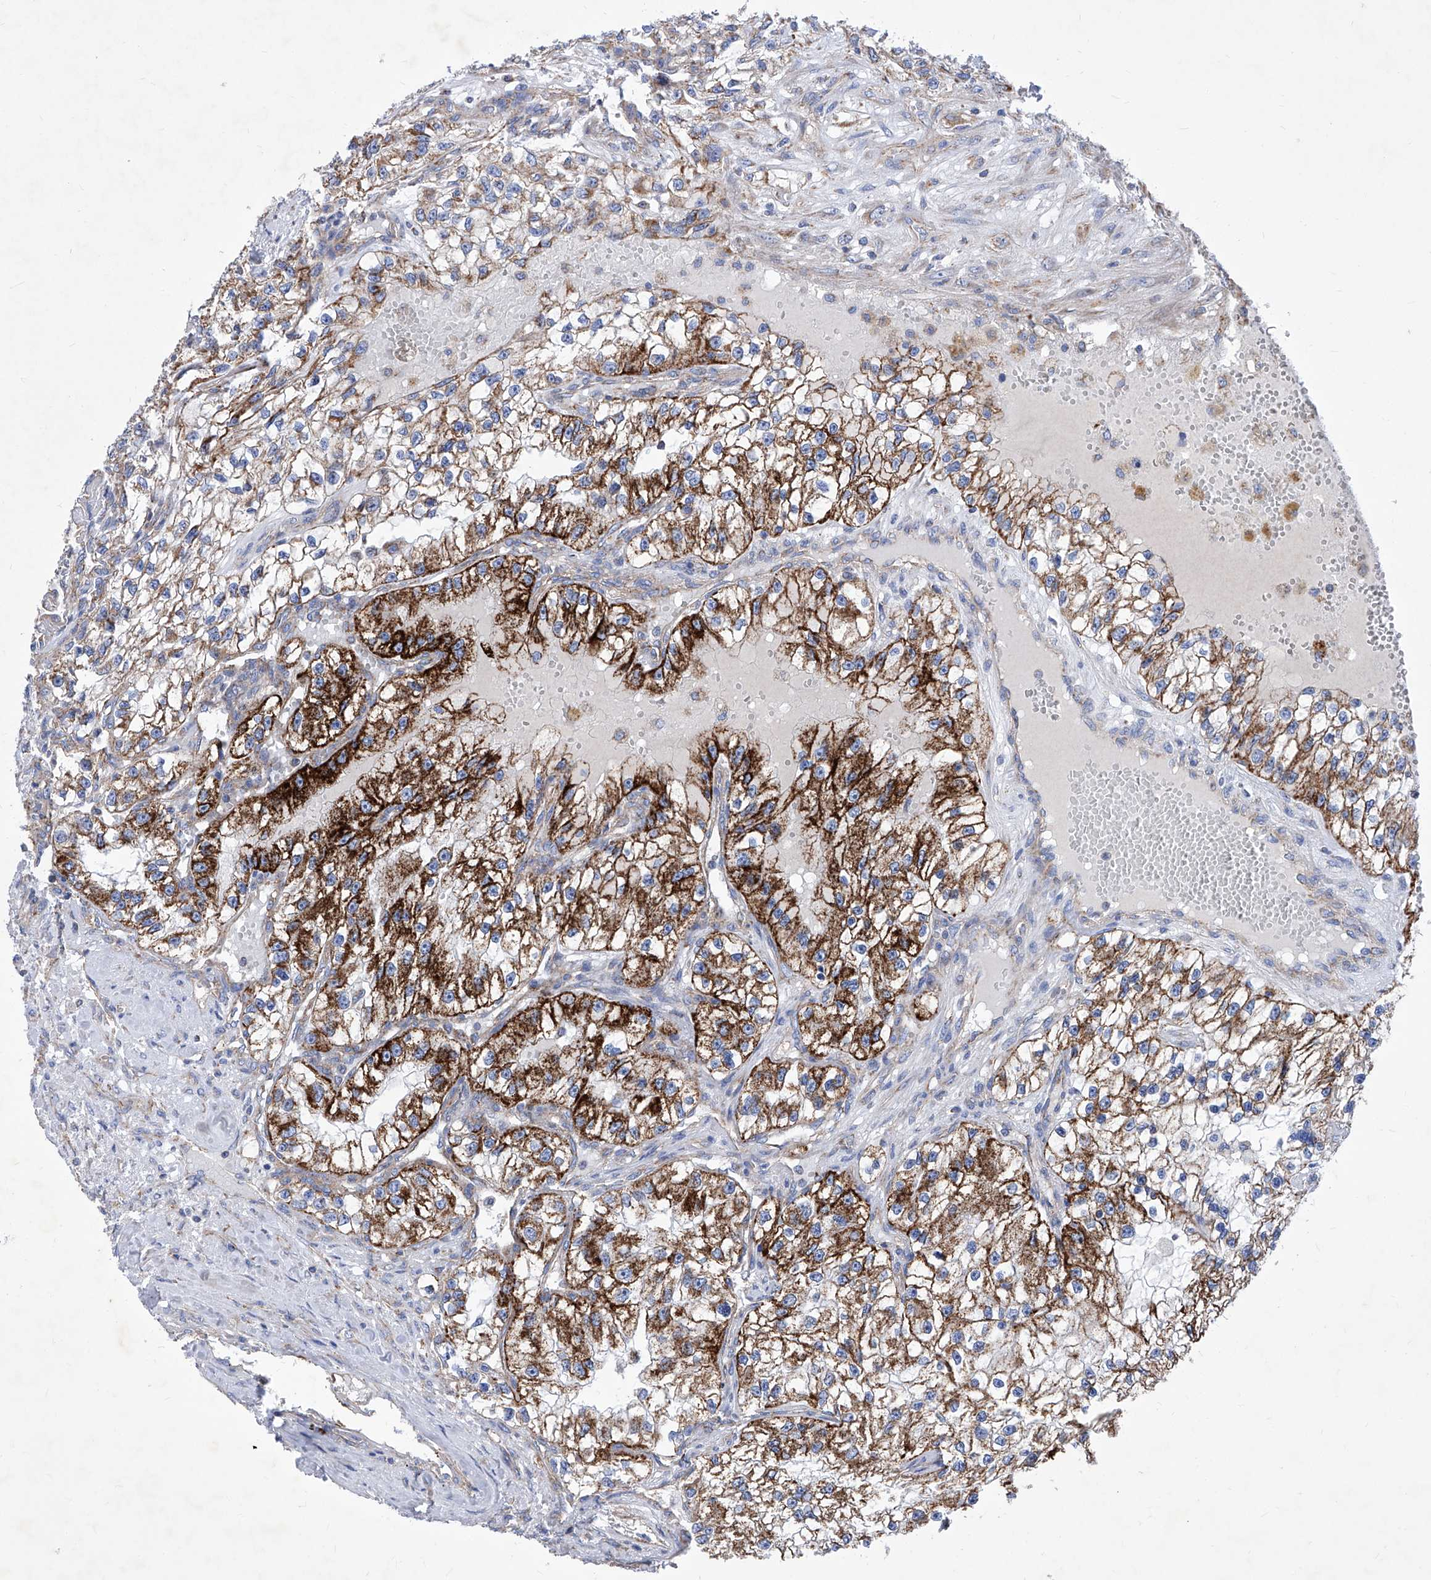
{"staining": {"intensity": "strong", "quantity": "25%-75%", "location": "cytoplasmic/membranous"}, "tissue": "renal cancer", "cell_type": "Tumor cells", "image_type": "cancer", "snomed": [{"axis": "morphology", "description": "Adenocarcinoma, NOS"}, {"axis": "topography", "description": "Kidney"}], "caption": "The micrograph exhibits immunohistochemical staining of renal cancer (adenocarcinoma). There is strong cytoplasmic/membranous expression is present in about 25%-75% of tumor cells. The protein is shown in brown color, while the nuclei are stained blue.", "gene": "HRNR", "patient": {"sex": "female", "age": 57}}